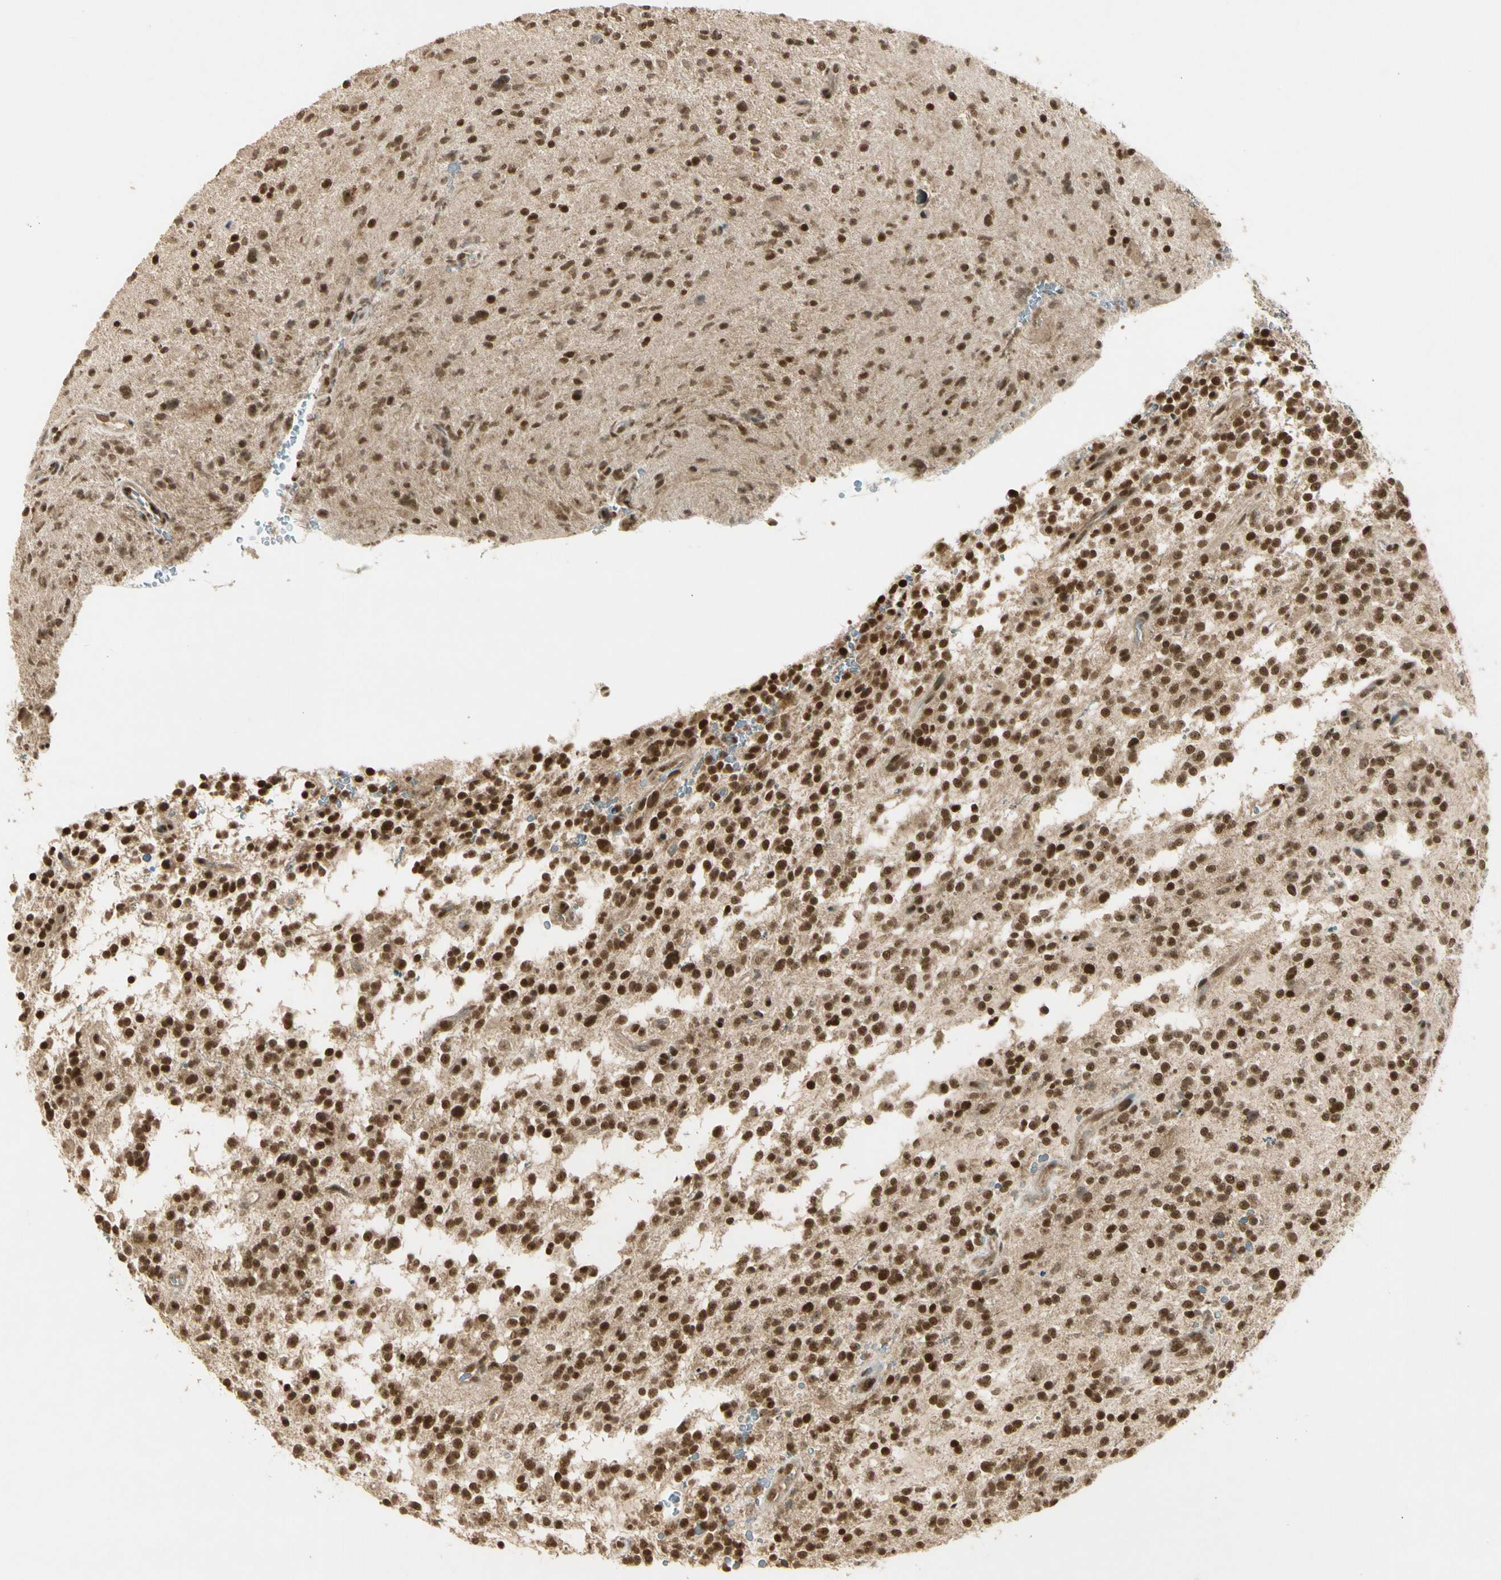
{"staining": {"intensity": "strong", "quantity": ">75%", "location": "cytoplasmic/membranous,nuclear"}, "tissue": "glioma", "cell_type": "Tumor cells", "image_type": "cancer", "snomed": [{"axis": "morphology", "description": "Glioma, malignant, High grade"}, {"axis": "topography", "description": "Brain"}], "caption": "Immunohistochemistry (IHC) of malignant glioma (high-grade) shows high levels of strong cytoplasmic/membranous and nuclear expression in approximately >75% of tumor cells.", "gene": "ZNF135", "patient": {"sex": "male", "age": 48}}